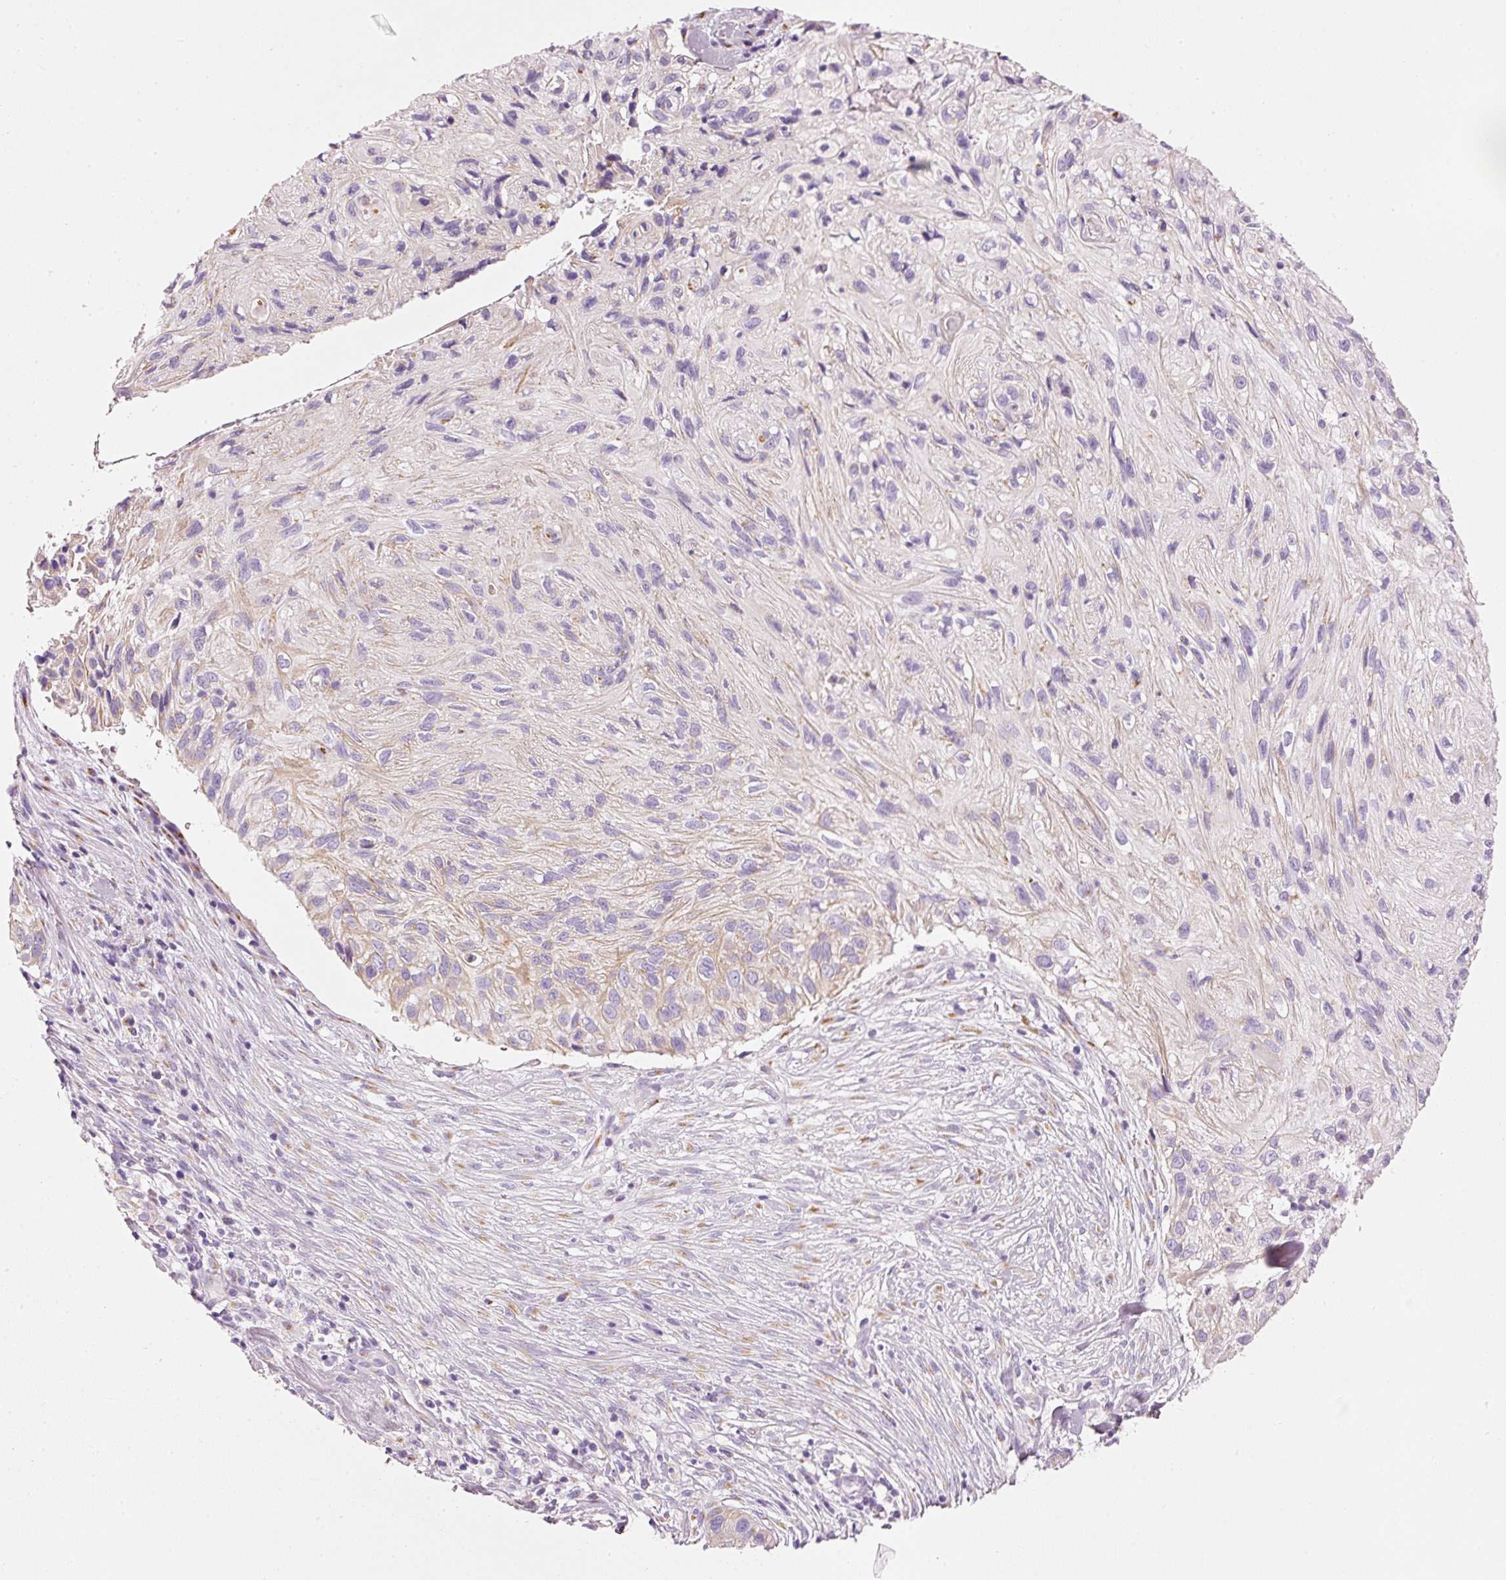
{"staining": {"intensity": "weak", "quantity": "<25%", "location": "cytoplasmic/membranous"}, "tissue": "skin cancer", "cell_type": "Tumor cells", "image_type": "cancer", "snomed": [{"axis": "morphology", "description": "Squamous cell carcinoma, NOS"}, {"axis": "topography", "description": "Skin"}], "caption": "Tumor cells are negative for brown protein staining in skin cancer (squamous cell carcinoma). Nuclei are stained in blue.", "gene": "PDXDC1", "patient": {"sex": "male", "age": 82}}